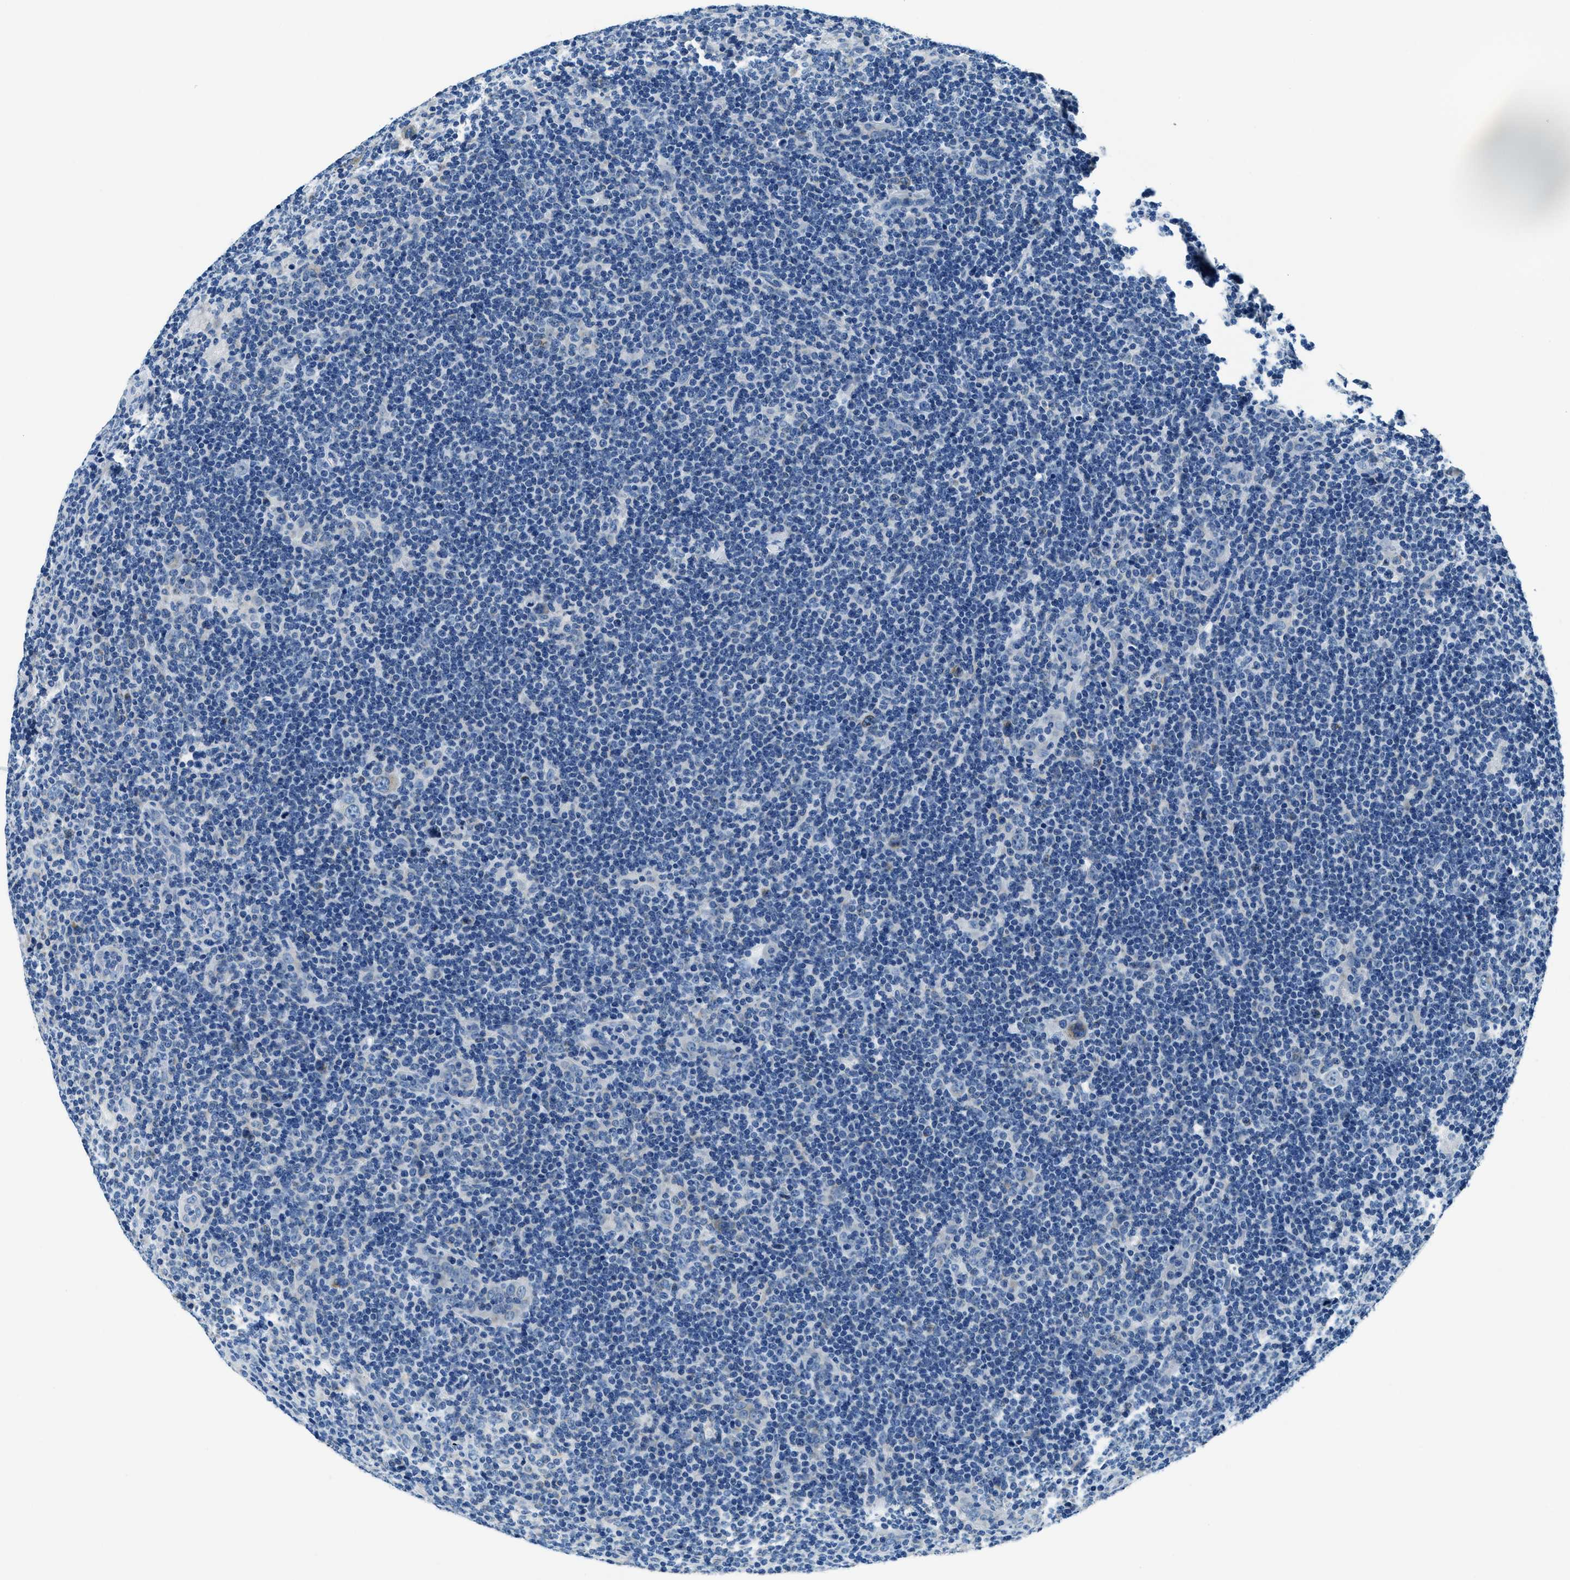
{"staining": {"intensity": "negative", "quantity": "none", "location": "none"}, "tissue": "lymphoma", "cell_type": "Tumor cells", "image_type": "cancer", "snomed": [{"axis": "morphology", "description": "Hodgkin's disease, NOS"}, {"axis": "topography", "description": "Lymph node"}], "caption": "Tumor cells show no significant protein staining in Hodgkin's disease. Nuclei are stained in blue.", "gene": "UBAC2", "patient": {"sex": "female", "age": 57}}